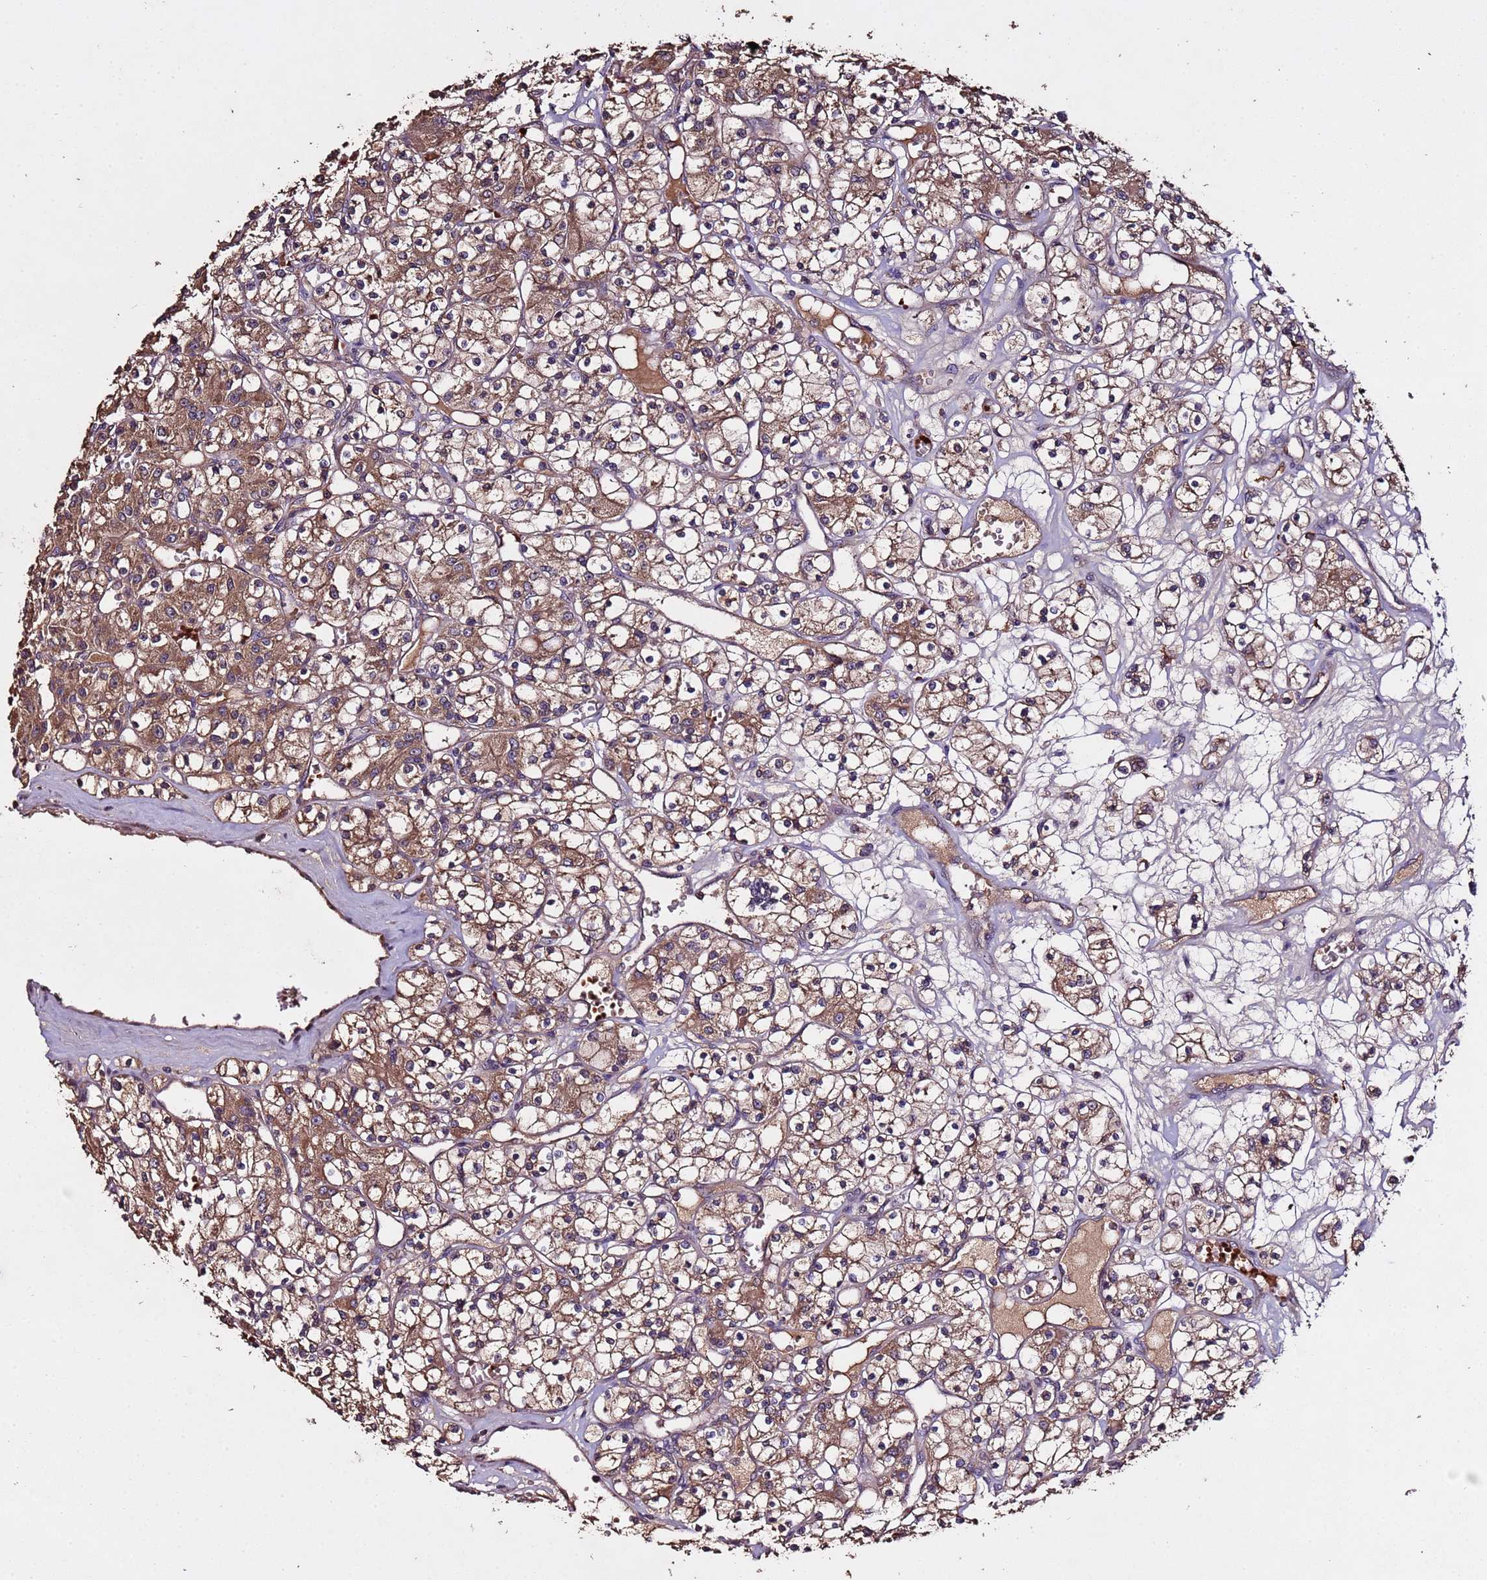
{"staining": {"intensity": "moderate", "quantity": ">75%", "location": "cytoplasmic/membranous"}, "tissue": "renal cancer", "cell_type": "Tumor cells", "image_type": "cancer", "snomed": [{"axis": "morphology", "description": "Adenocarcinoma, NOS"}, {"axis": "topography", "description": "Kidney"}], "caption": "An image showing moderate cytoplasmic/membranous expression in about >75% of tumor cells in renal cancer, as visualized by brown immunohistochemical staining.", "gene": "RPS15A", "patient": {"sex": "female", "age": 59}}